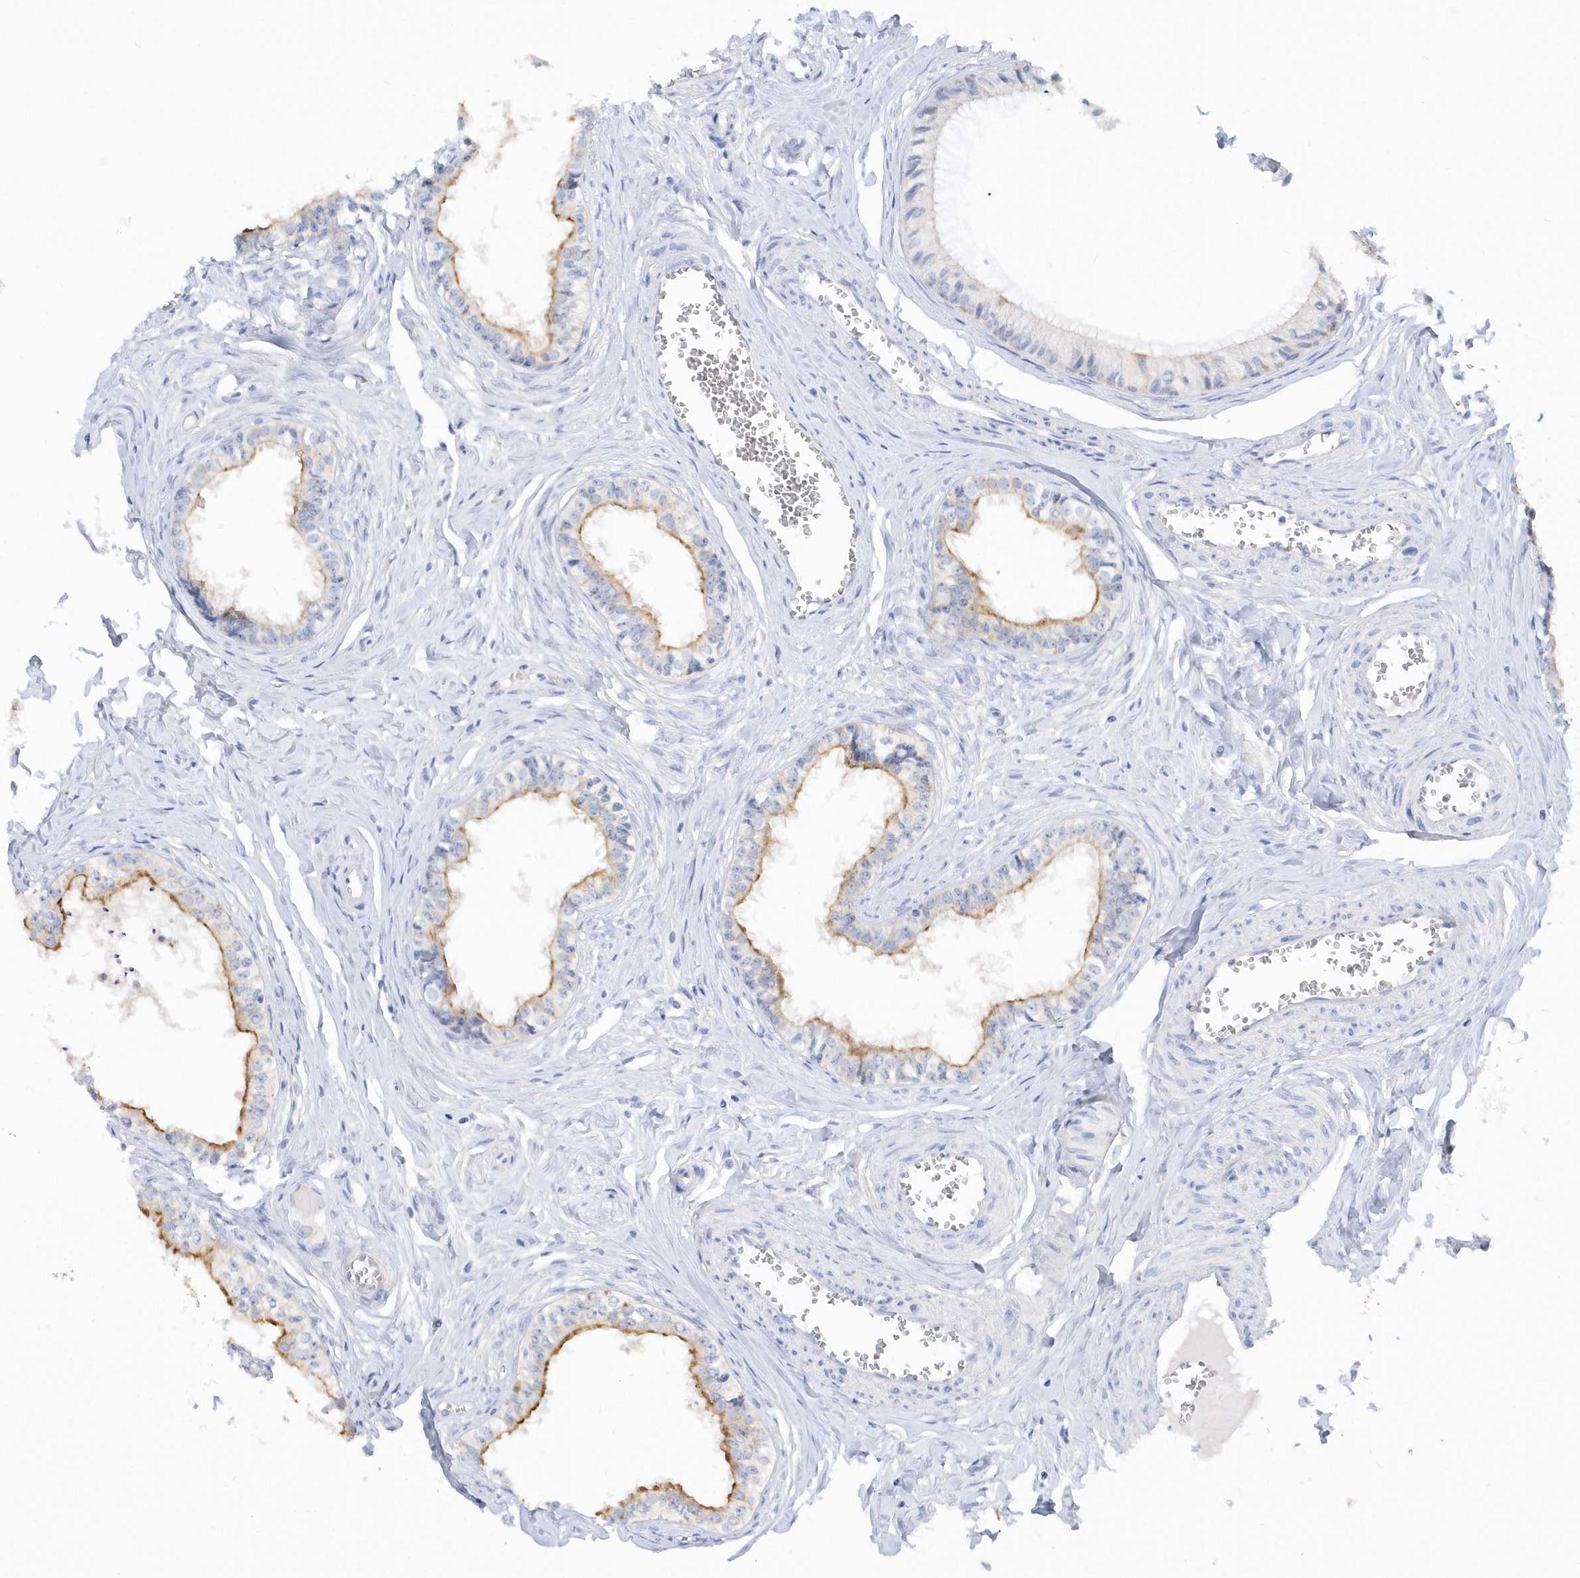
{"staining": {"intensity": "moderate", "quantity": "25%-75%", "location": "cytoplasmic/membranous"}, "tissue": "epididymis", "cell_type": "Glandular cells", "image_type": "normal", "snomed": [{"axis": "morphology", "description": "Normal tissue, NOS"}, {"axis": "topography", "description": "Epididymis"}], "caption": "Immunohistochemical staining of benign human epididymis demonstrates 25%-75% levels of moderate cytoplasmic/membranous protein staining in about 25%-75% of glandular cells. (DAB (3,3'-diaminobenzidine) = brown stain, brightfield microscopy at high magnification).", "gene": "RPEL1", "patient": {"sex": "male", "age": 36}}